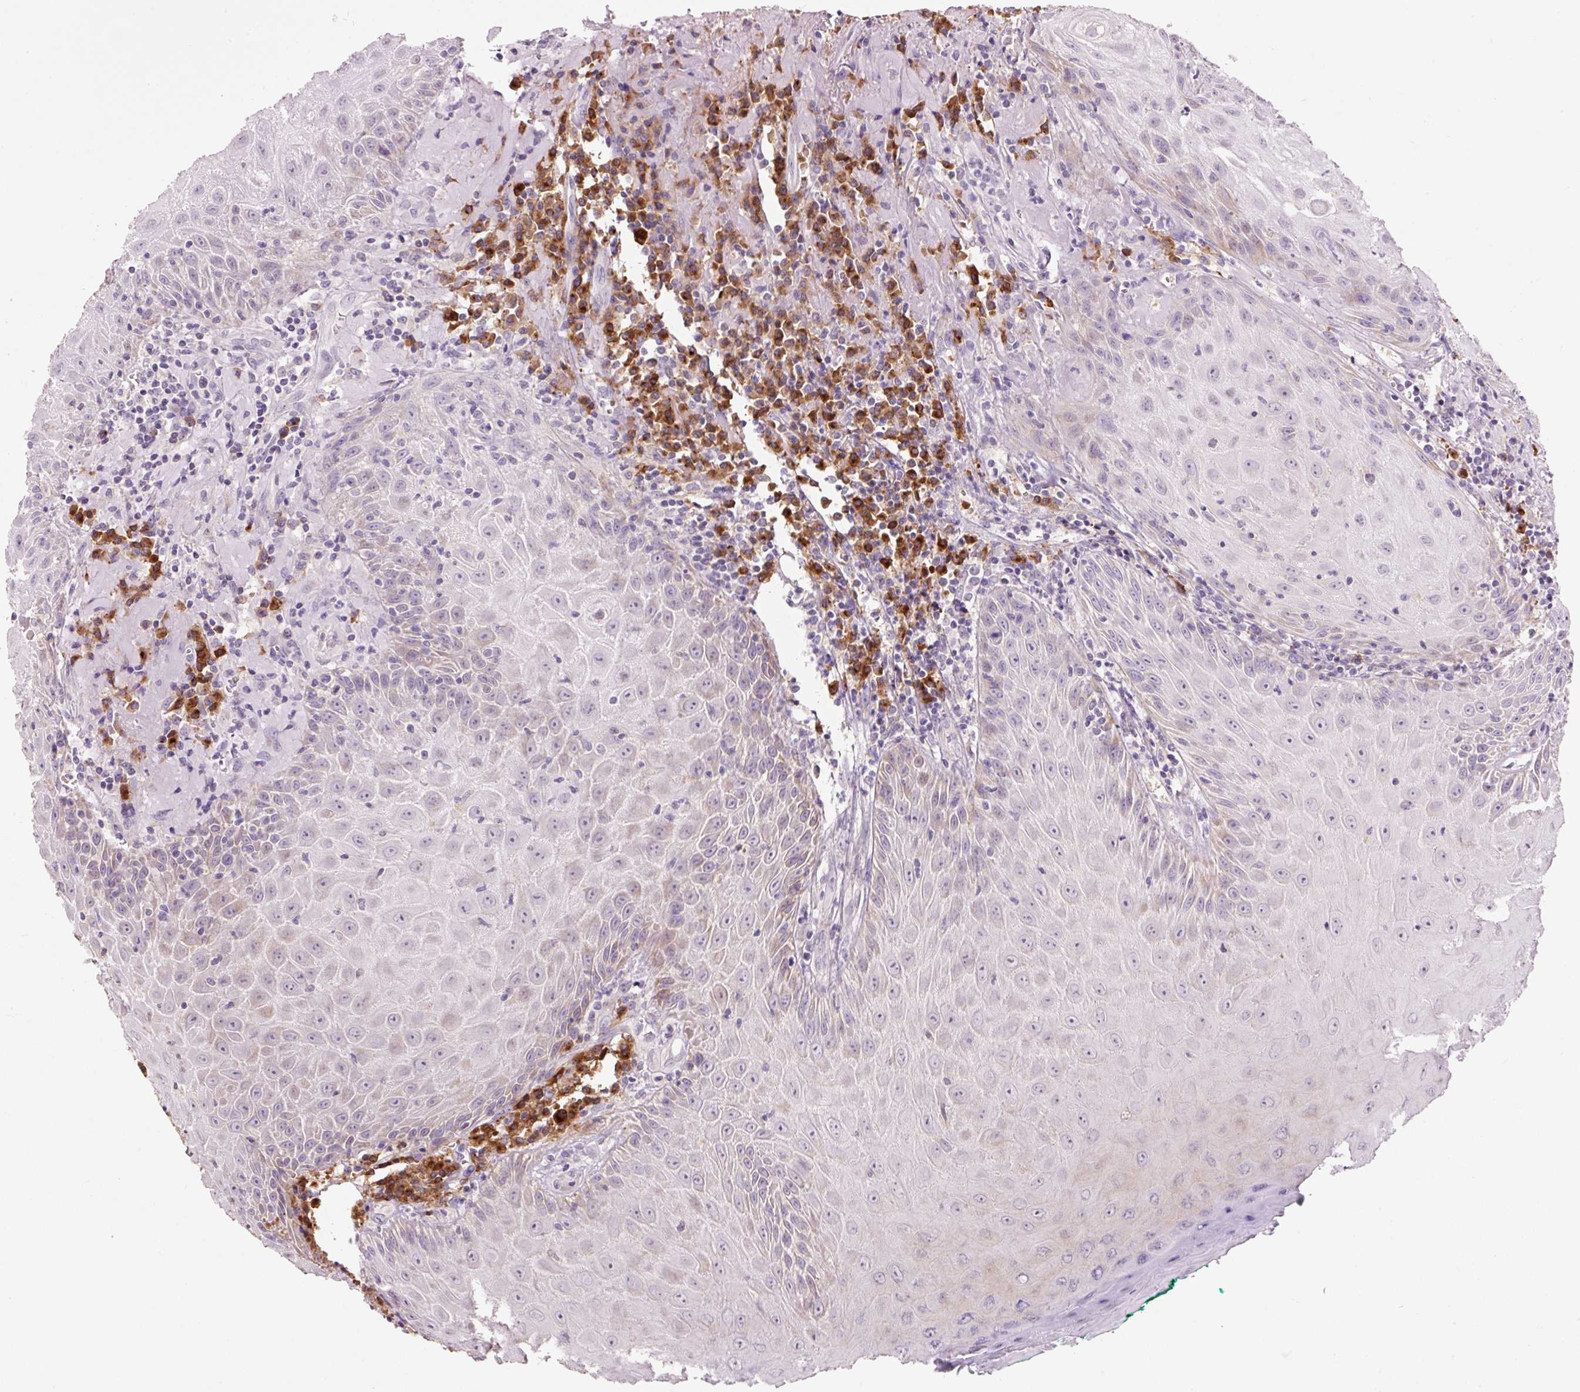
{"staining": {"intensity": "weak", "quantity": "<25%", "location": "cytoplasmic/membranous"}, "tissue": "head and neck cancer", "cell_type": "Tumor cells", "image_type": "cancer", "snomed": [{"axis": "morphology", "description": "Normal tissue, NOS"}, {"axis": "morphology", "description": "Squamous cell carcinoma, NOS"}, {"axis": "topography", "description": "Oral tissue"}, {"axis": "topography", "description": "Head-Neck"}], "caption": "An immunohistochemistry image of head and neck cancer is shown. There is no staining in tumor cells of head and neck cancer.", "gene": "HAX1", "patient": {"sex": "female", "age": 70}}